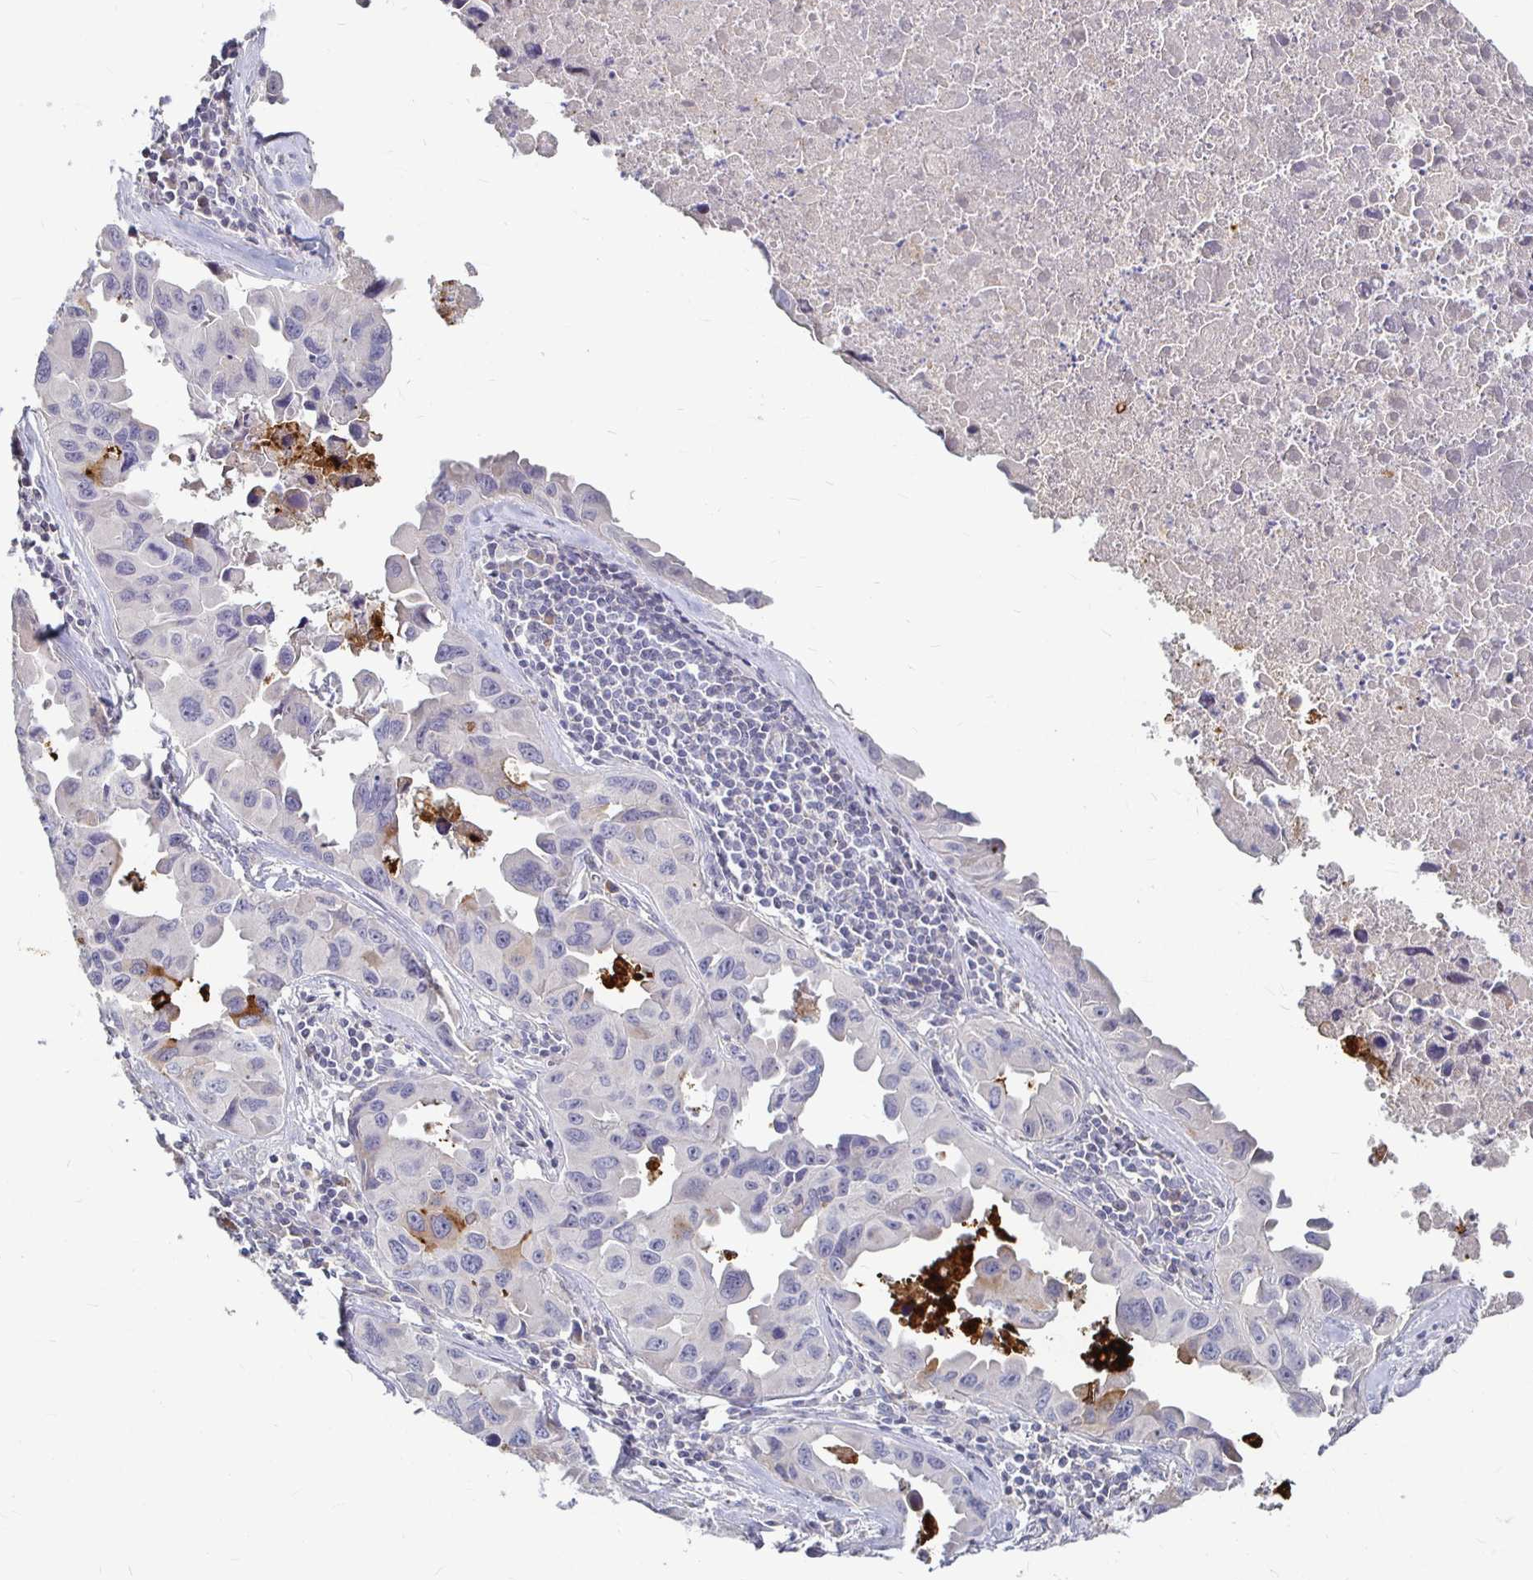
{"staining": {"intensity": "negative", "quantity": "none", "location": "none"}, "tissue": "lung cancer", "cell_type": "Tumor cells", "image_type": "cancer", "snomed": [{"axis": "morphology", "description": "Adenocarcinoma, NOS"}, {"axis": "topography", "description": "Lymph node"}, {"axis": "topography", "description": "Lung"}], "caption": "DAB (3,3'-diaminobenzidine) immunohistochemical staining of lung cancer (adenocarcinoma) demonstrates no significant expression in tumor cells.", "gene": "RNF144B", "patient": {"sex": "male", "age": 64}}